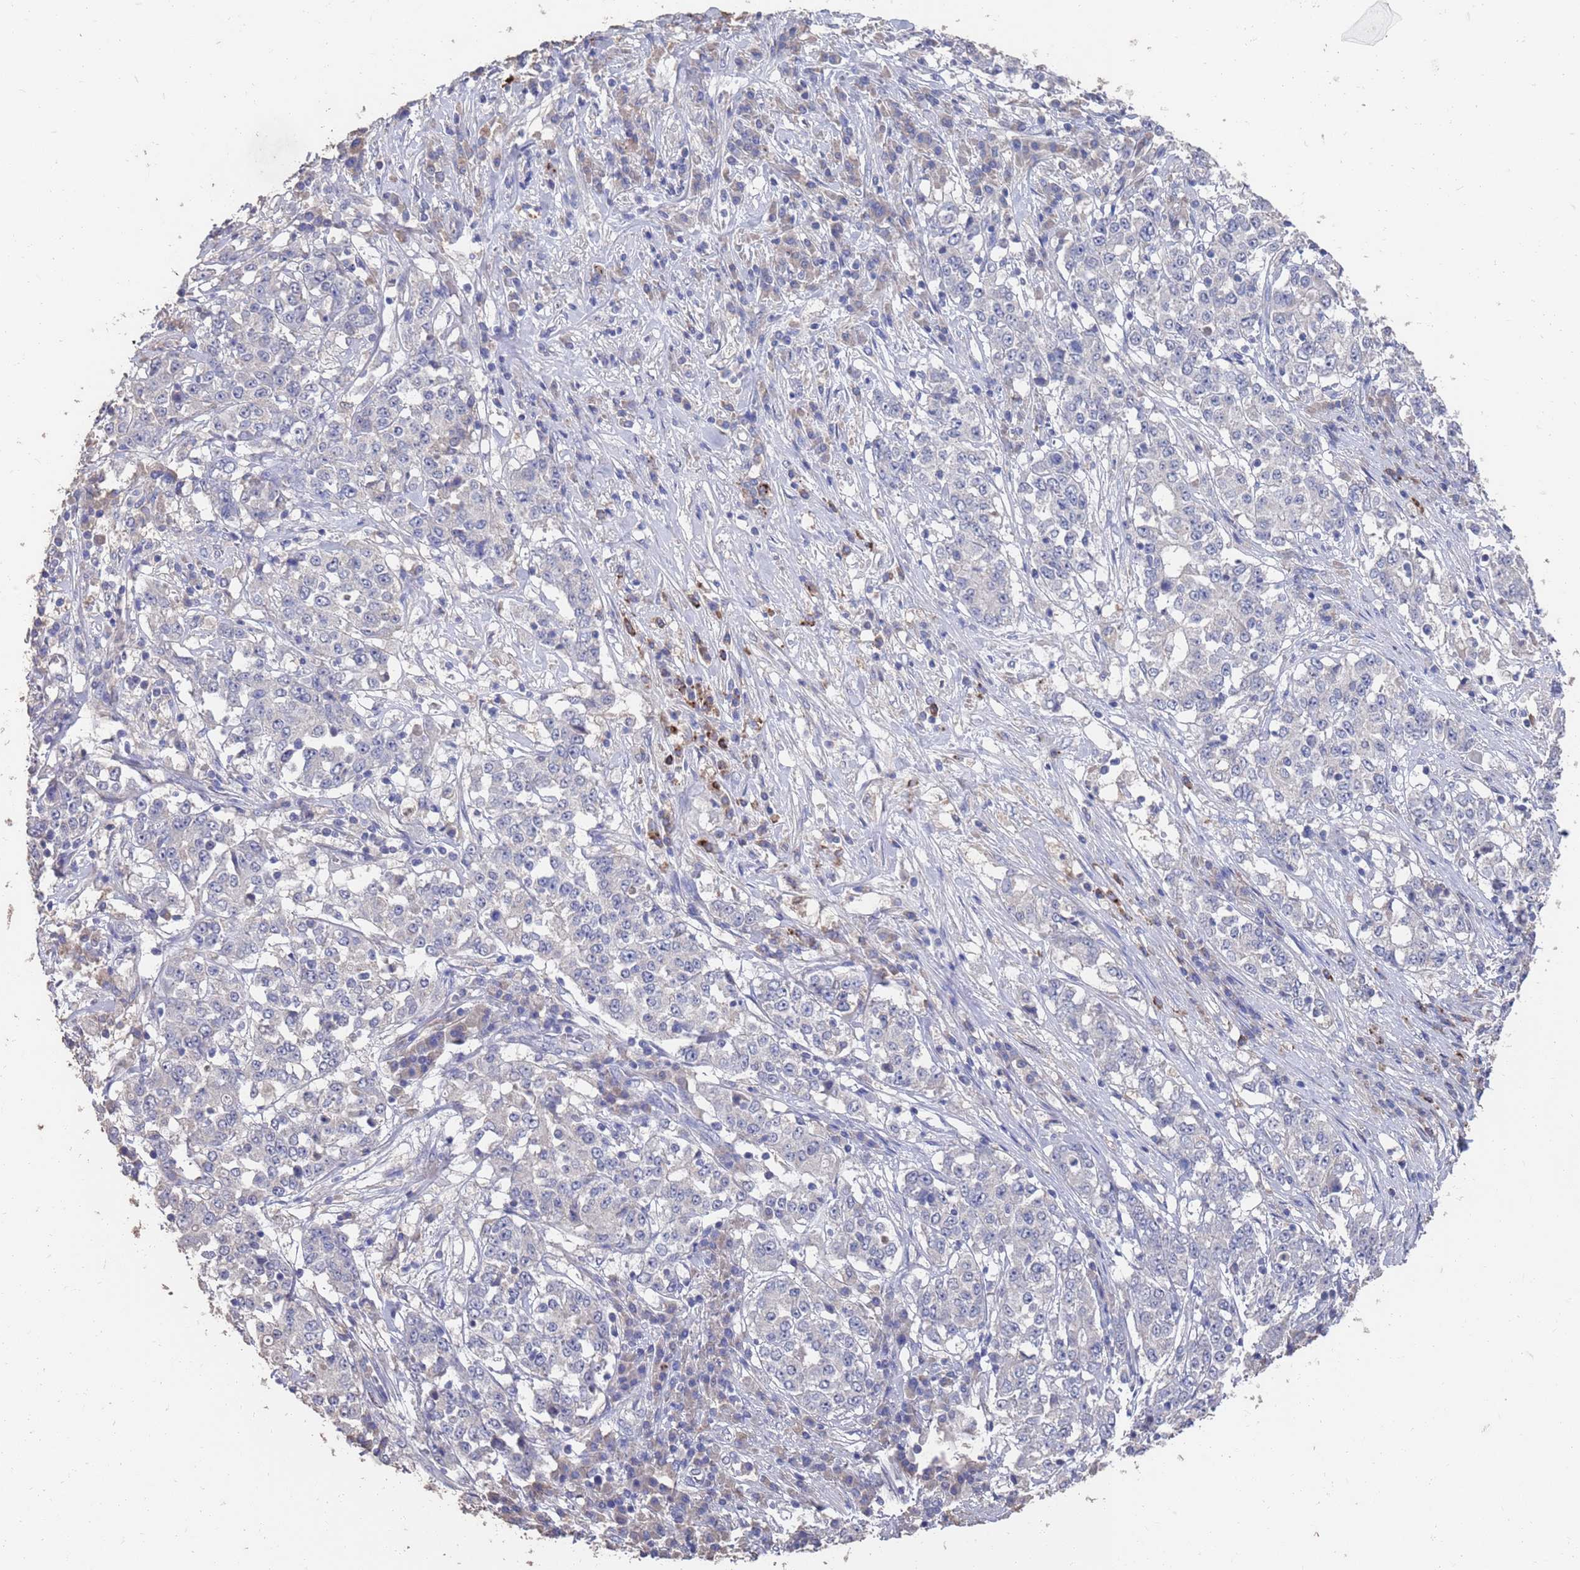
{"staining": {"intensity": "negative", "quantity": "none", "location": "none"}, "tissue": "stomach cancer", "cell_type": "Tumor cells", "image_type": "cancer", "snomed": [{"axis": "morphology", "description": "Adenocarcinoma, NOS"}, {"axis": "topography", "description": "Stomach"}], "caption": "This photomicrograph is of stomach cancer (adenocarcinoma) stained with IHC to label a protein in brown with the nuclei are counter-stained blue. There is no staining in tumor cells.", "gene": "BTBD18", "patient": {"sex": "male", "age": 59}}